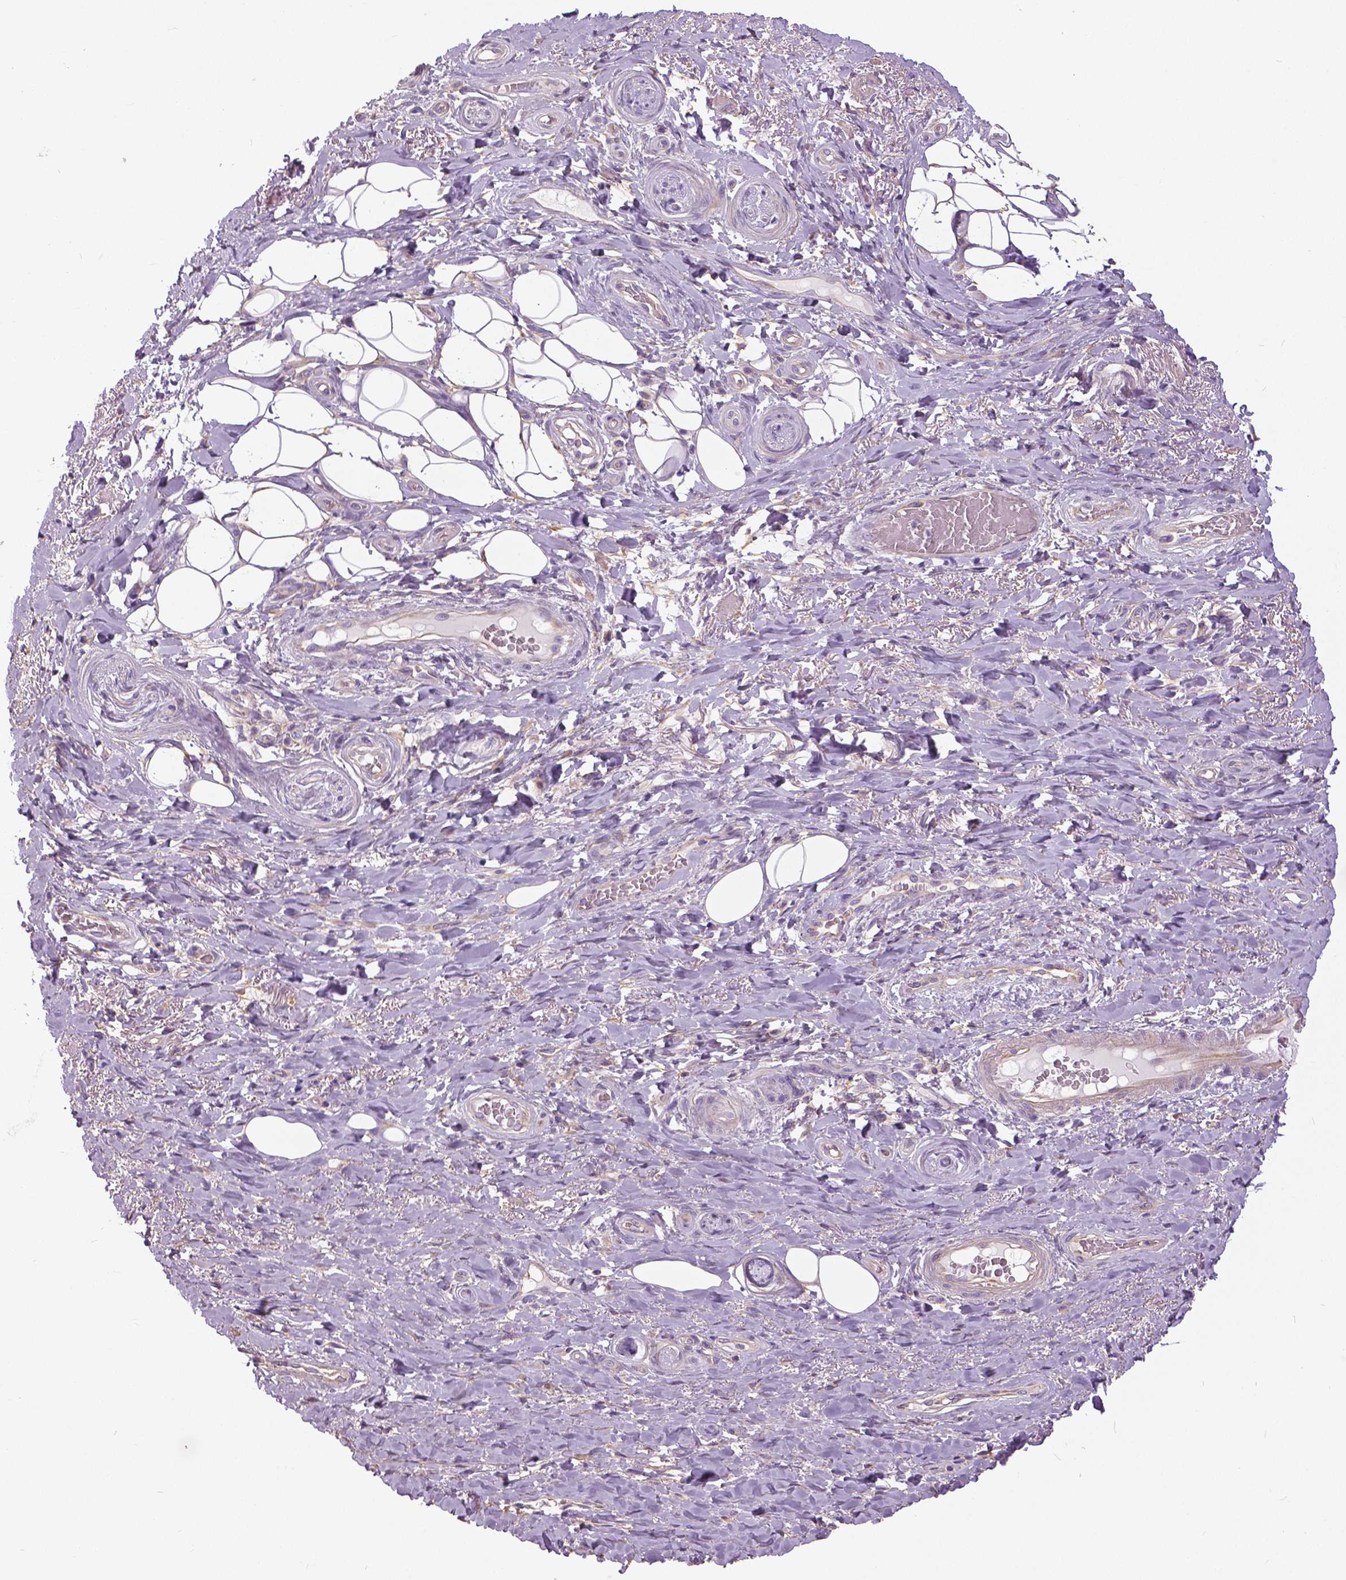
{"staining": {"intensity": "negative", "quantity": "none", "location": "none"}, "tissue": "adipose tissue", "cell_type": "Adipocytes", "image_type": "normal", "snomed": [{"axis": "morphology", "description": "Normal tissue, NOS"}, {"axis": "topography", "description": "Anal"}, {"axis": "topography", "description": "Peripheral nerve tissue"}], "caption": "Immunohistochemical staining of normal adipose tissue demonstrates no significant positivity in adipocytes. Nuclei are stained in blue.", "gene": "ANXA13", "patient": {"sex": "male", "age": 53}}